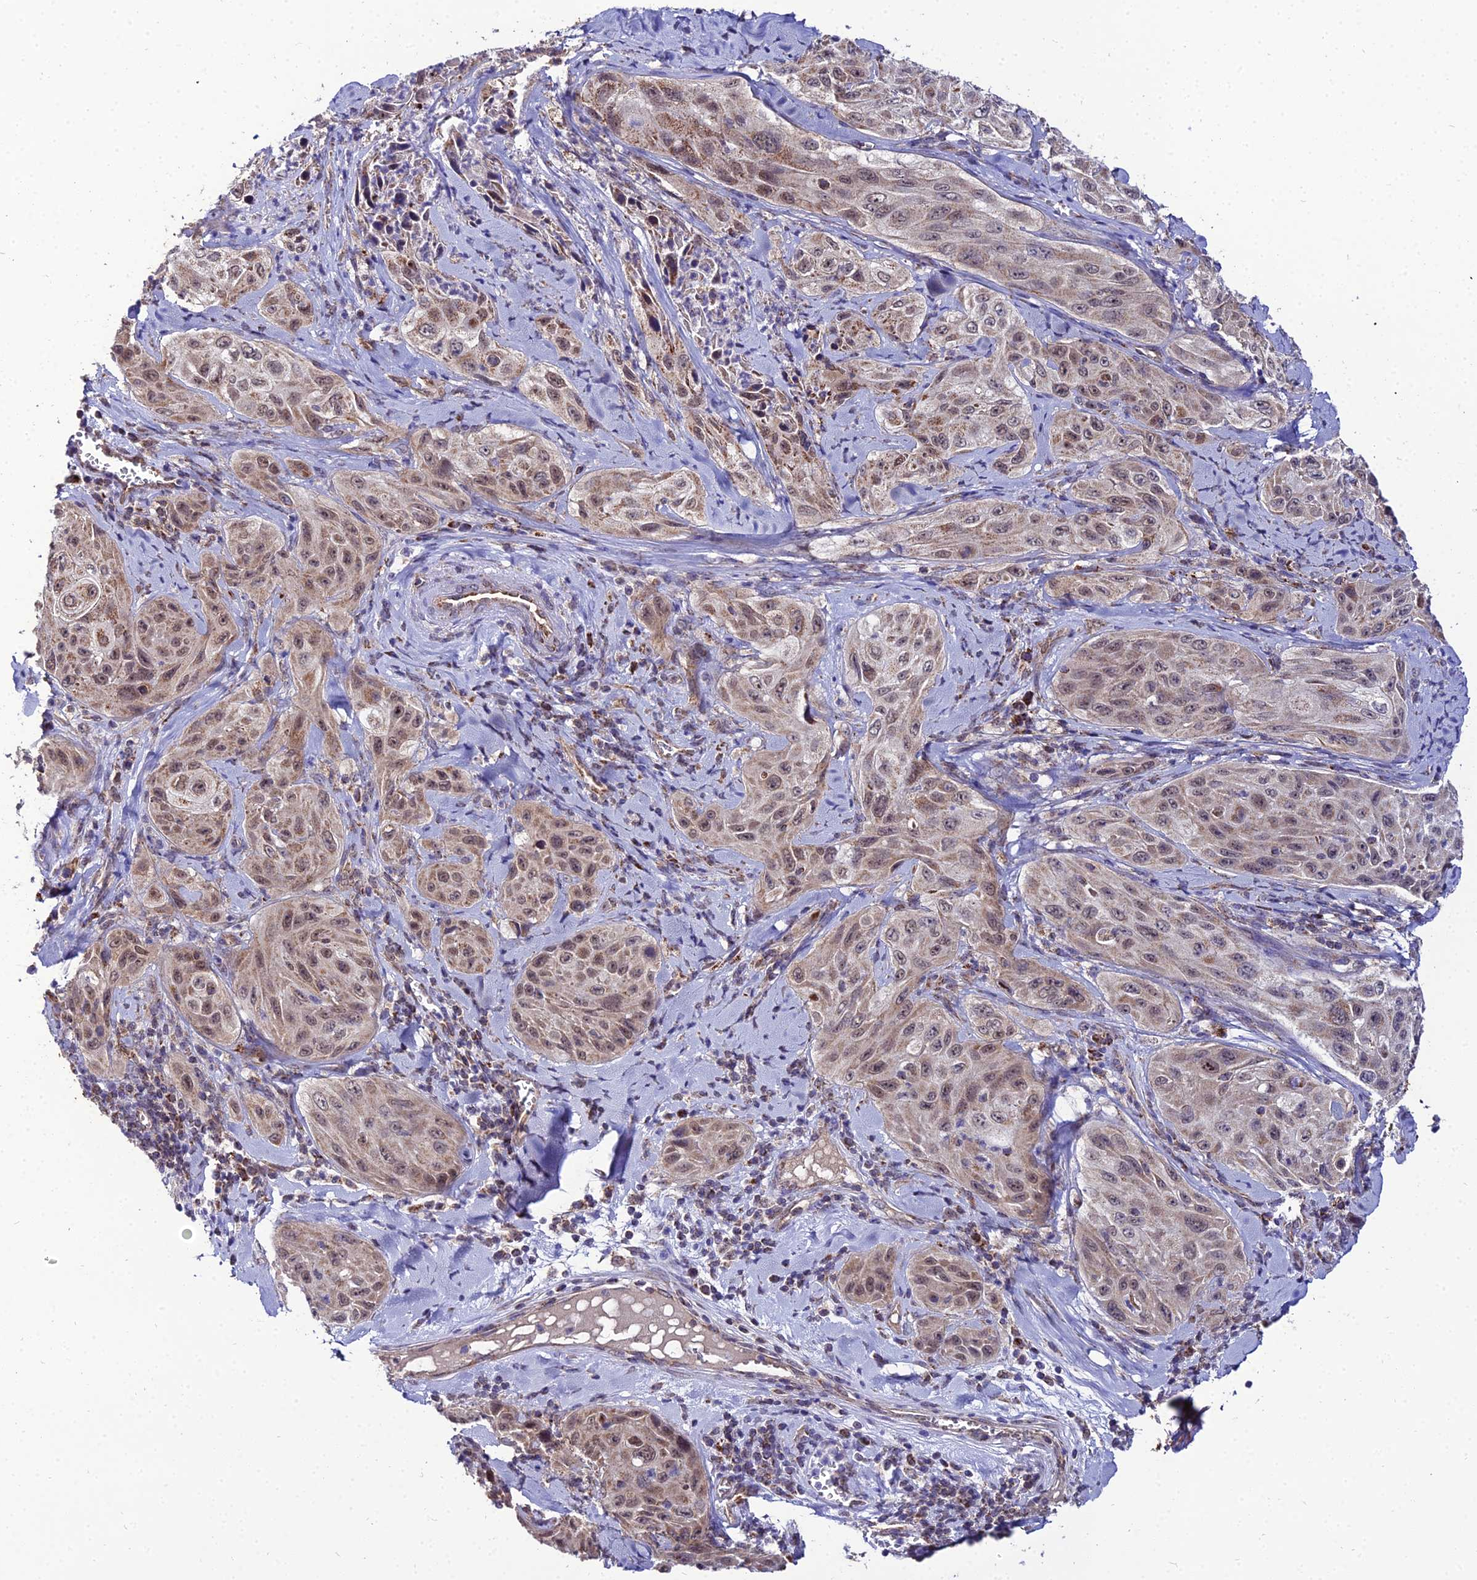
{"staining": {"intensity": "moderate", "quantity": ">75%", "location": "cytoplasmic/membranous,nuclear"}, "tissue": "cervical cancer", "cell_type": "Tumor cells", "image_type": "cancer", "snomed": [{"axis": "morphology", "description": "Squamous cell carcinoma, NOS"}, {"axis": "topography", "description": "Cervix"}], "caption": "Moderate cytoplasmic/membranous and nuclear staining for a protein is seen in approximately >75% of tumor cells of squamous cell carcinoma (cervical) using immunohistochemistry (IHC).", "gene": "PSMD2", "patient": {"sex": "female", "age": 42}}